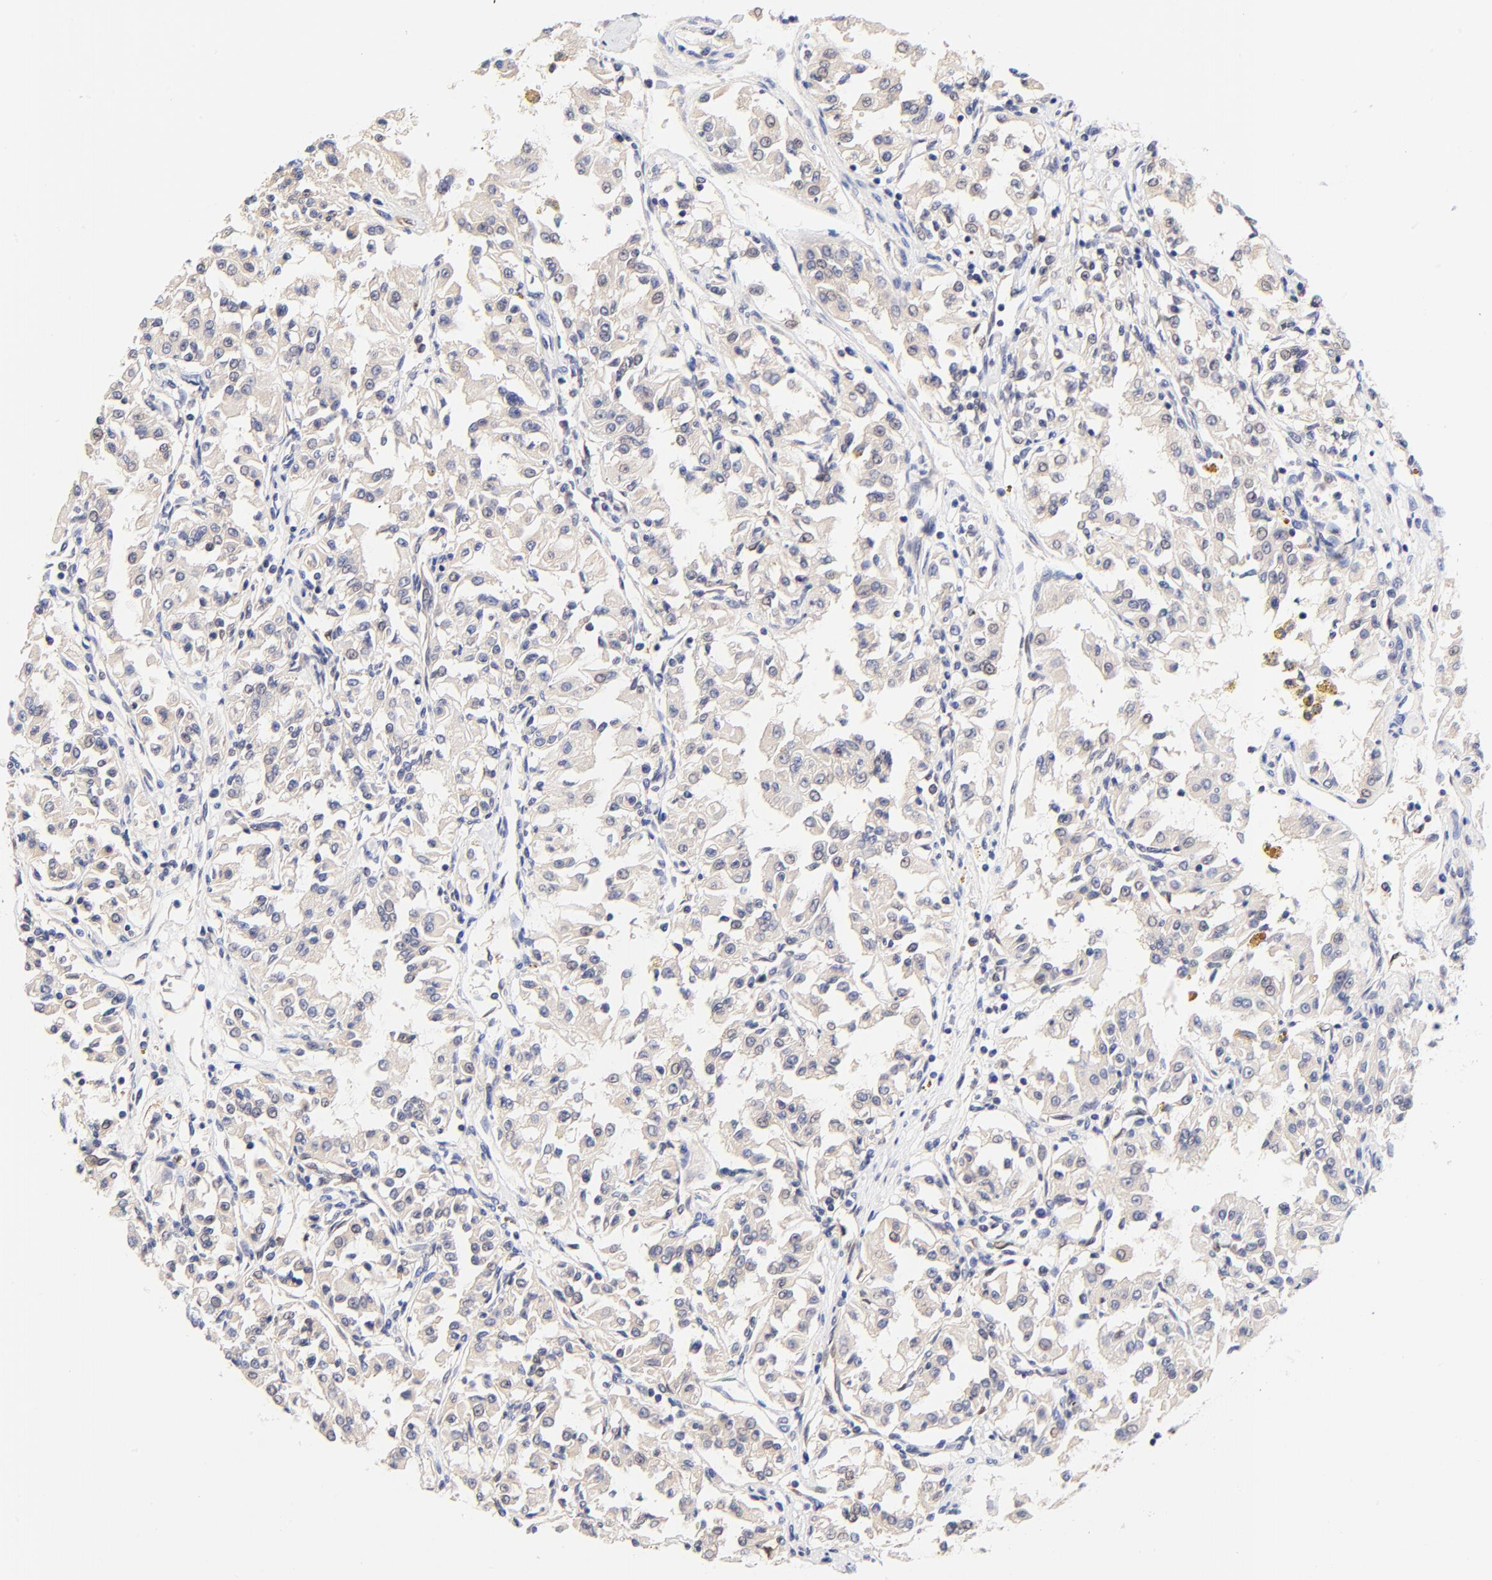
{"staining": {"intensity": "negative", "quantity": "none", "location": "none"}, "tissue": "renal cancer", "cell_type": "Tumor cells", "image_type": "cancer", "snomed": [{"axis": "morphology", "description": "Adenocarcinoma, NOS"}, {"axis": "topography", "description": "Kidney"}], "caption": "Adenocarcinoma (renal) stained for a protein using IHC shows no staining tumor cells.", "gene": "TXNL1", "patient": {"sex": "male", "age": 78}}